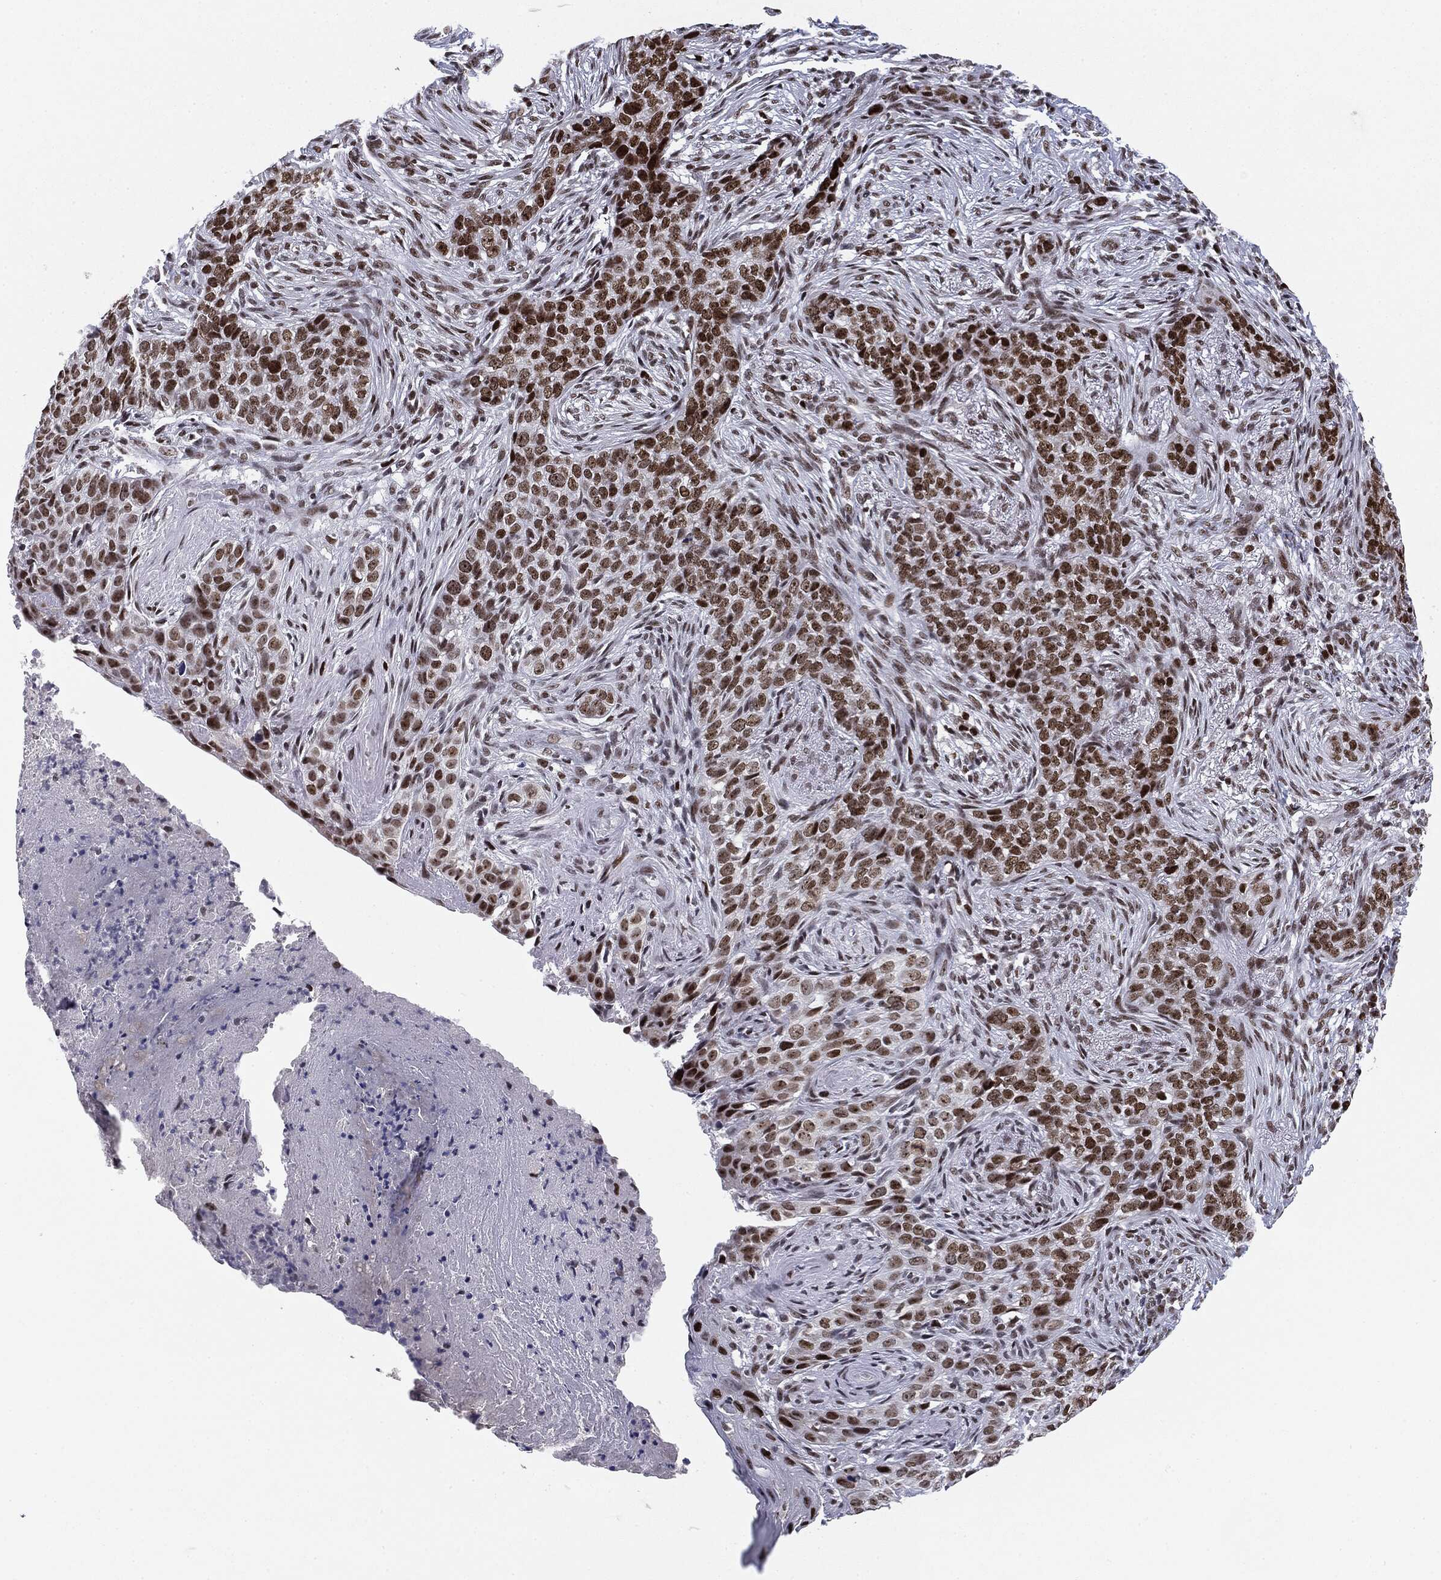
{"staining": {"intensity": "strong", "quantity": "25%-75%", "location": "nuclear"}, "tissue": "skin cancer", "cell_type": "Tumor cells", "image_type": "cancer", "snomed": [{"axis": "morphology", "description": "Squamous cell carcinoma, NOS"}, {"axis": "topography", "description": "Skin"}], "caption": "A brown stain highlights strong nuclear positivity of a protein in squamous cell carcinoma (skin) tumor cells. The staining is performed using DAB brown chromogen to label protein expression. The nuclei are counter-stained blue using hematoxylin.", "gene": "MDC1", "patient": {"sex": "male", "age": 88}}